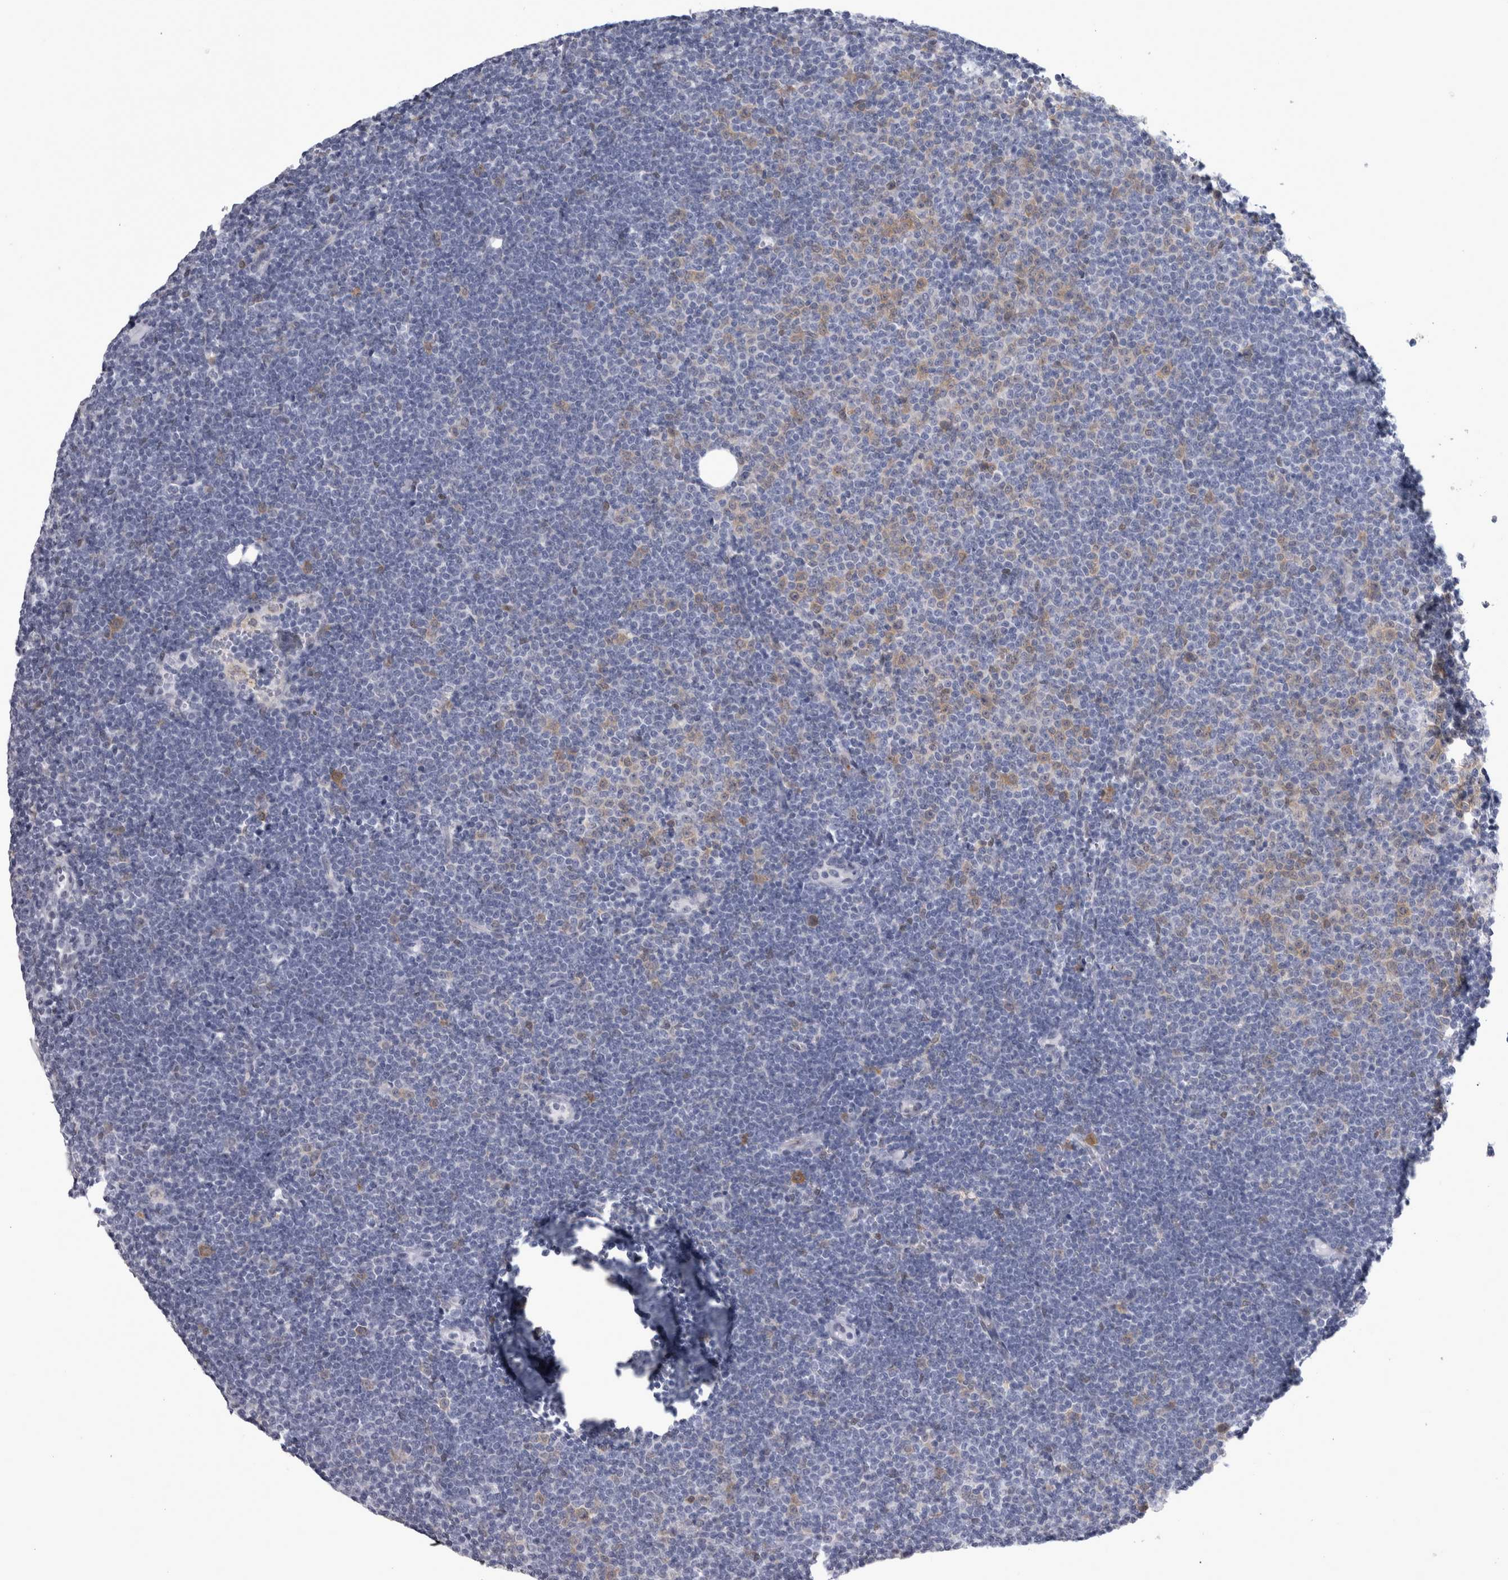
{"staining": {"intensity": "weak", "quantity": "<25%", "location": "cytoplasmic/membranous"}, "tissue": "lymphoma", "cell_type": "Tumor cells", "image_type": "cancer", "snomed": [{"axis": "morphology", "description": "Malignant lymphoma, non-Hodgkin's type, Low grade"}, {"axis": "topography", "description": "Lymph node"}], "caption": "Immunohistochemistry image of malignant lymphoma, non-Hodgkin's type (low-grade) stained for a protein (brown), which reveals no staining in tumor cells.", "gene": "ACOT7", "patient": {"sex": "female", "age": 53}}